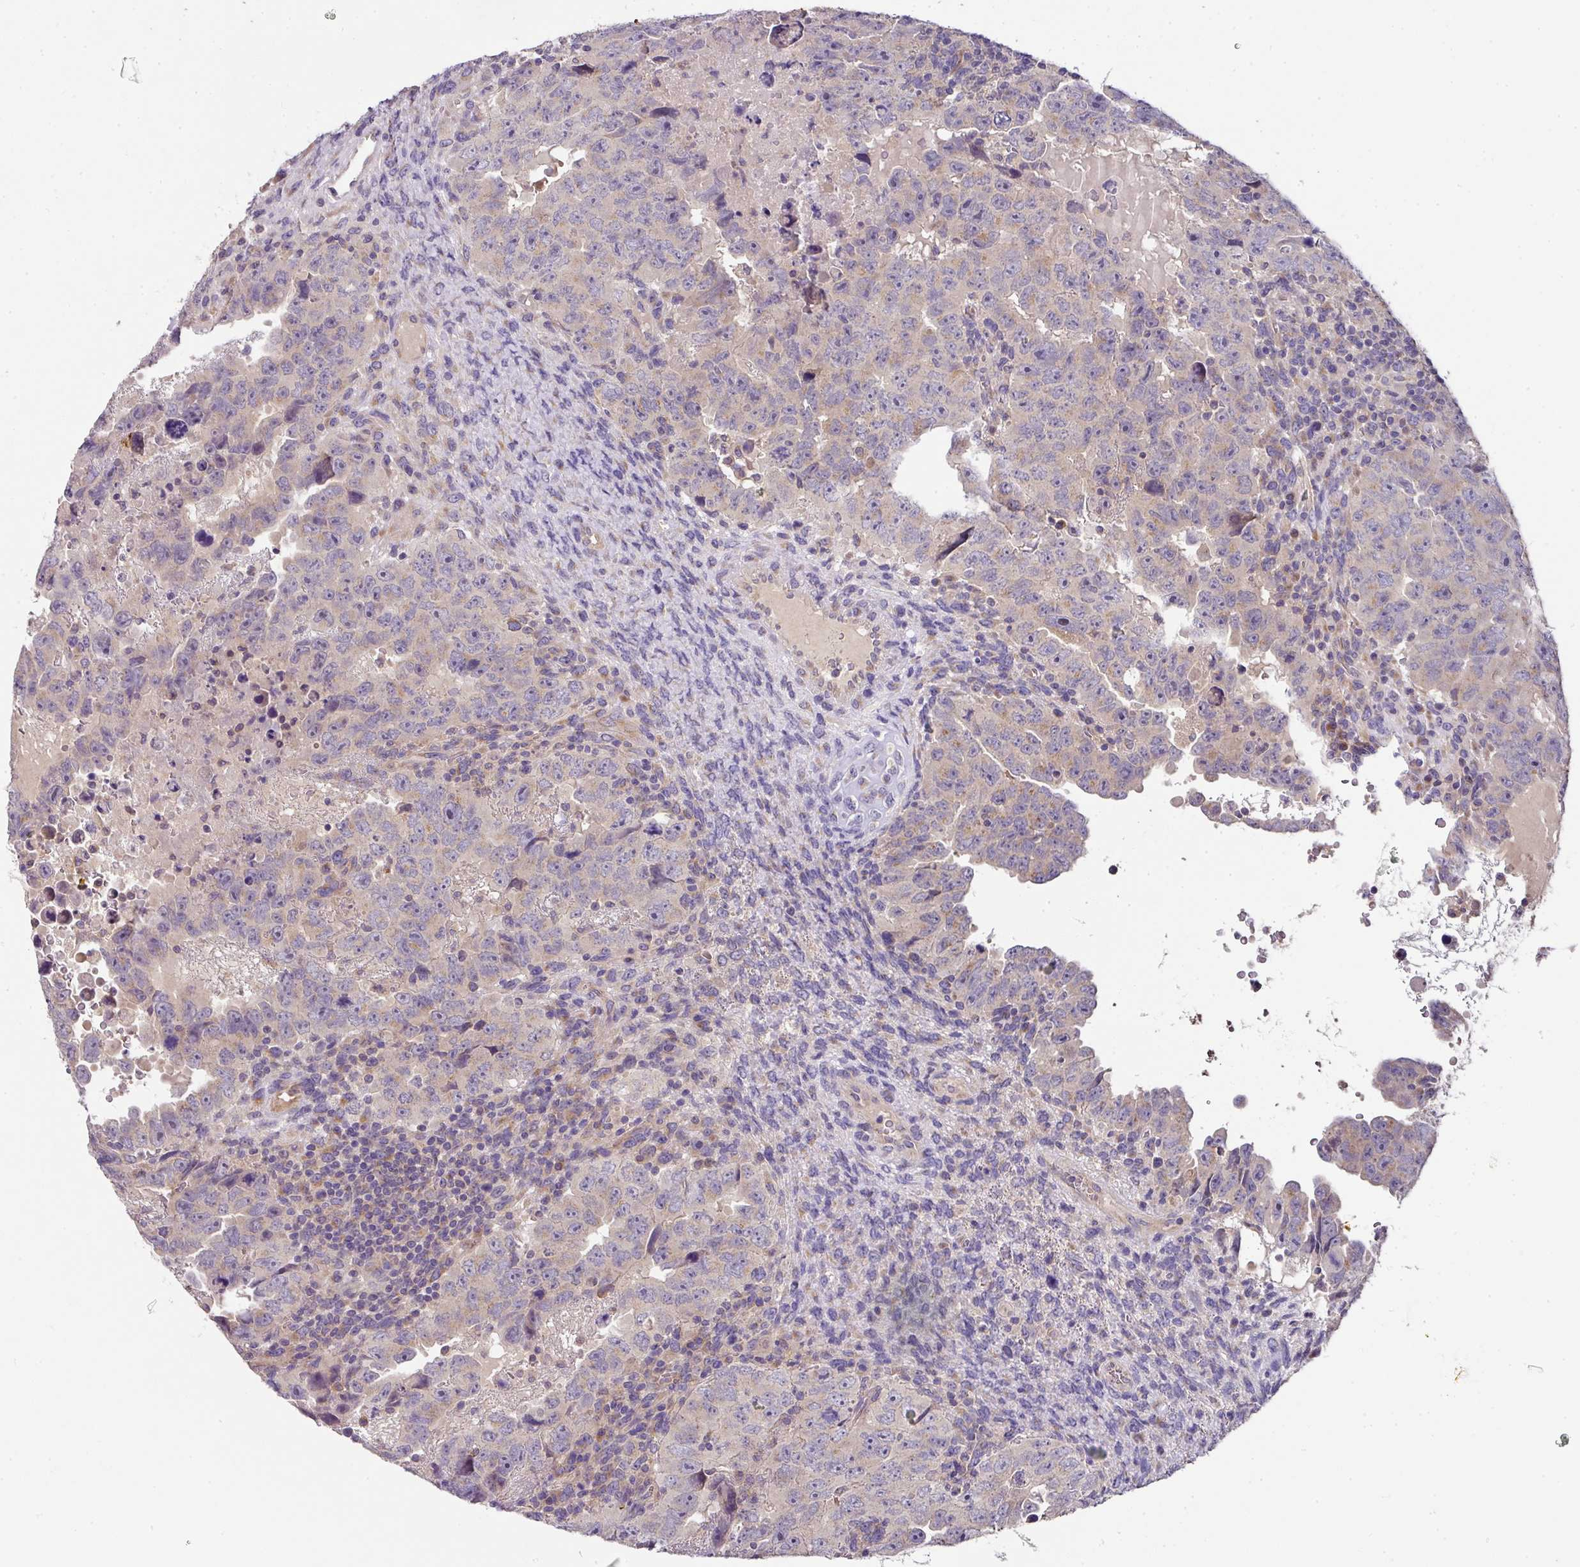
{"staining": {"intensity": "moderate", "quantity": "<25%", "location": "cytoplasmic/membranous"}, "tissue": "testis cancer", "cell_type": "Tumor cells", "image_type": "cancer", "snomed": [{"axis": "morphology", "description": "Carcinoma, Embryonal, NOS"}, {"axis": "topography", "description": "Testis"}], "caption": "Testis cancer (embryonal carcinoma) stained for a protein (brown) displays moderate cytoplasmic/membranous positive staining in approximately <25% of tumor cells.", "gene": "SKIC2", "patient": {"sex": "male", "age": 24}}